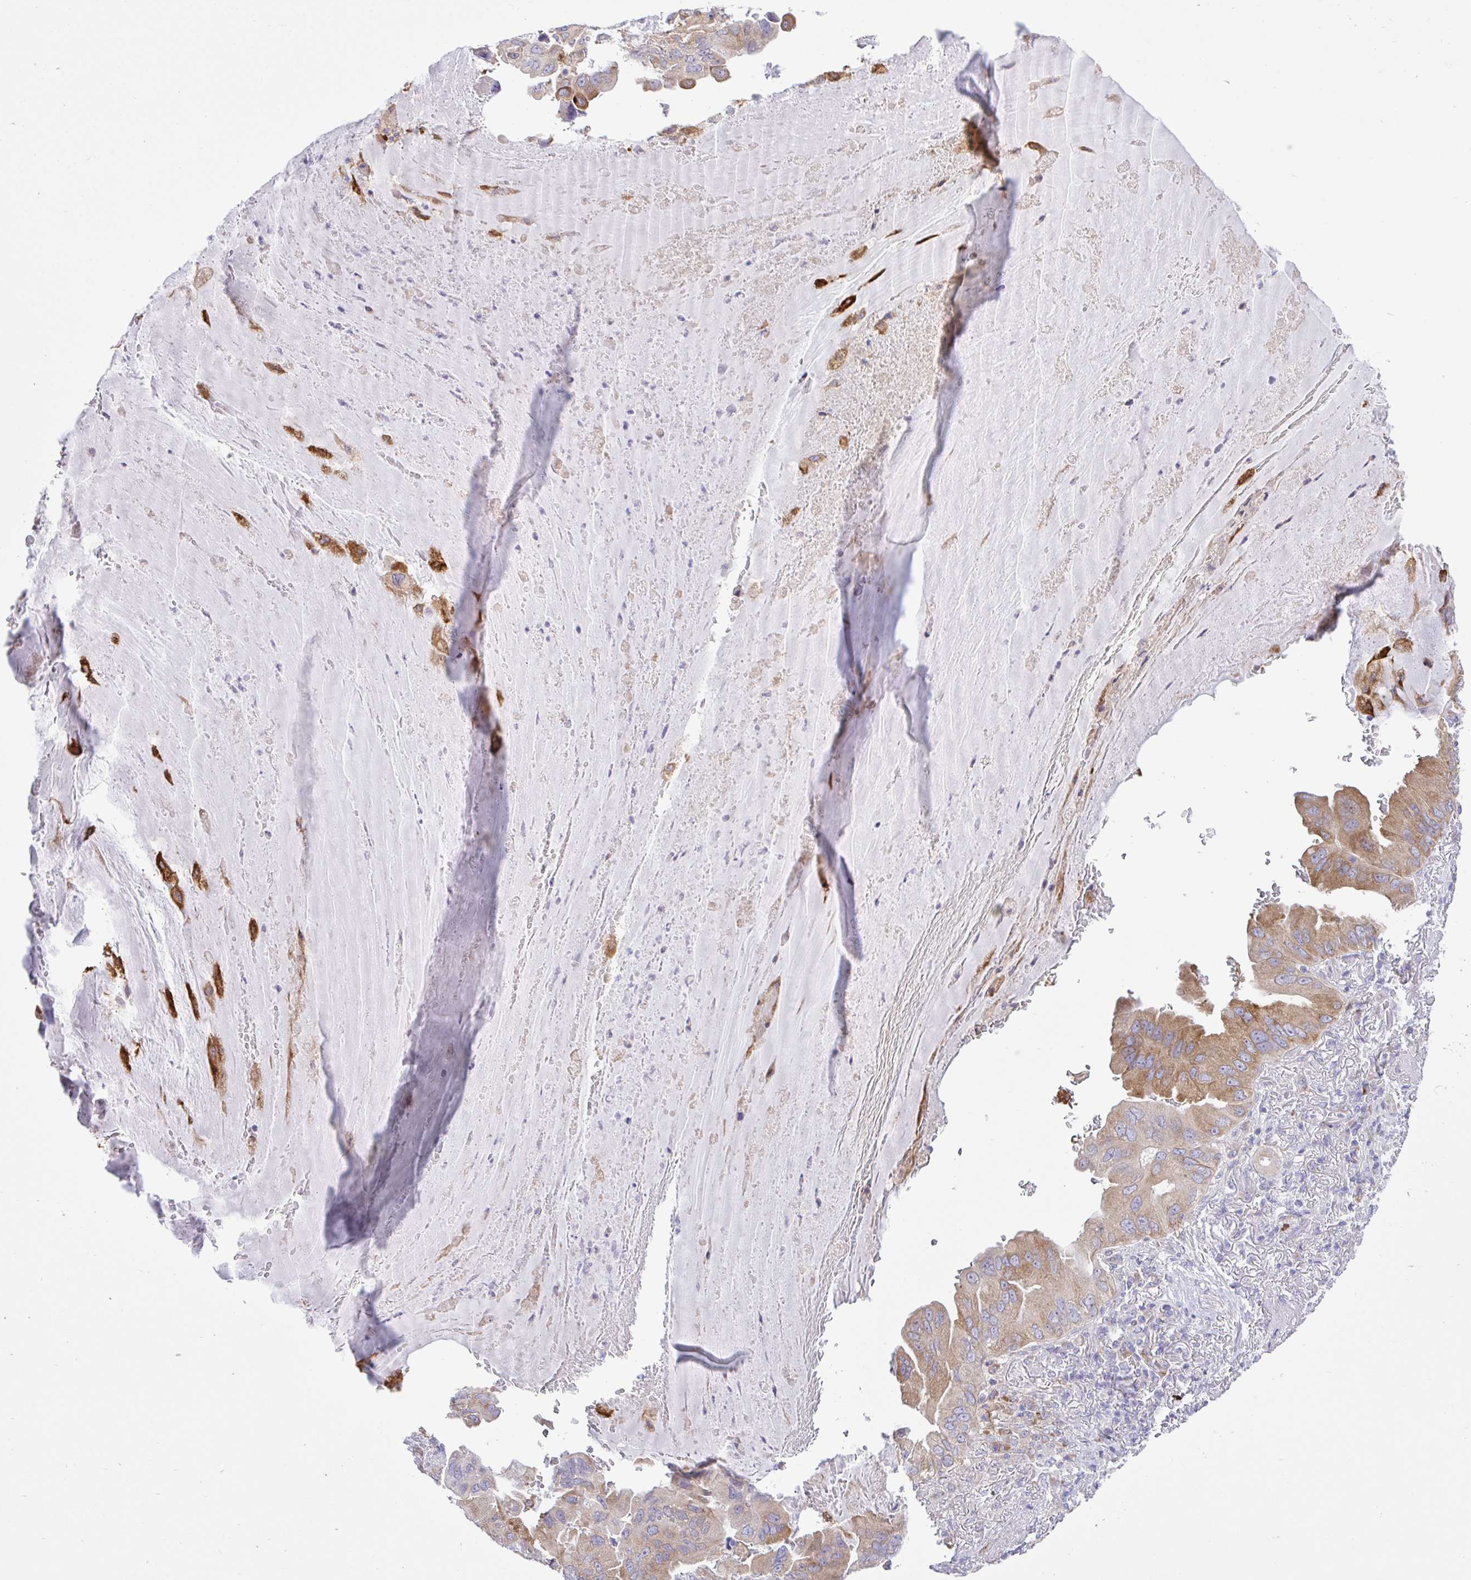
{"staining": {"intensity": "moderate", "quantity": "25%-75%", "location": "cytoplasmic/membranous"}, "tissue": "lung cancer", "cell_type": "Tumor cells", "image_type": "cancer", "snomed": [{"axis": "morphology", "description": "Adenocarcinoma, NOS"}, {"axis": "topography", "description": "Lung"}], "caption": "Immunohistochemistry (IHC) micrograph of lung cancer (adenocarcinoma) stained for a protein (brown), which reveals medium levels of moderate cytoplasmic/membranous expression in approximately 25%-75% of tumor cells.", "gene": "EEF1A2", "patient": {"sex": "female", "age": 69}}